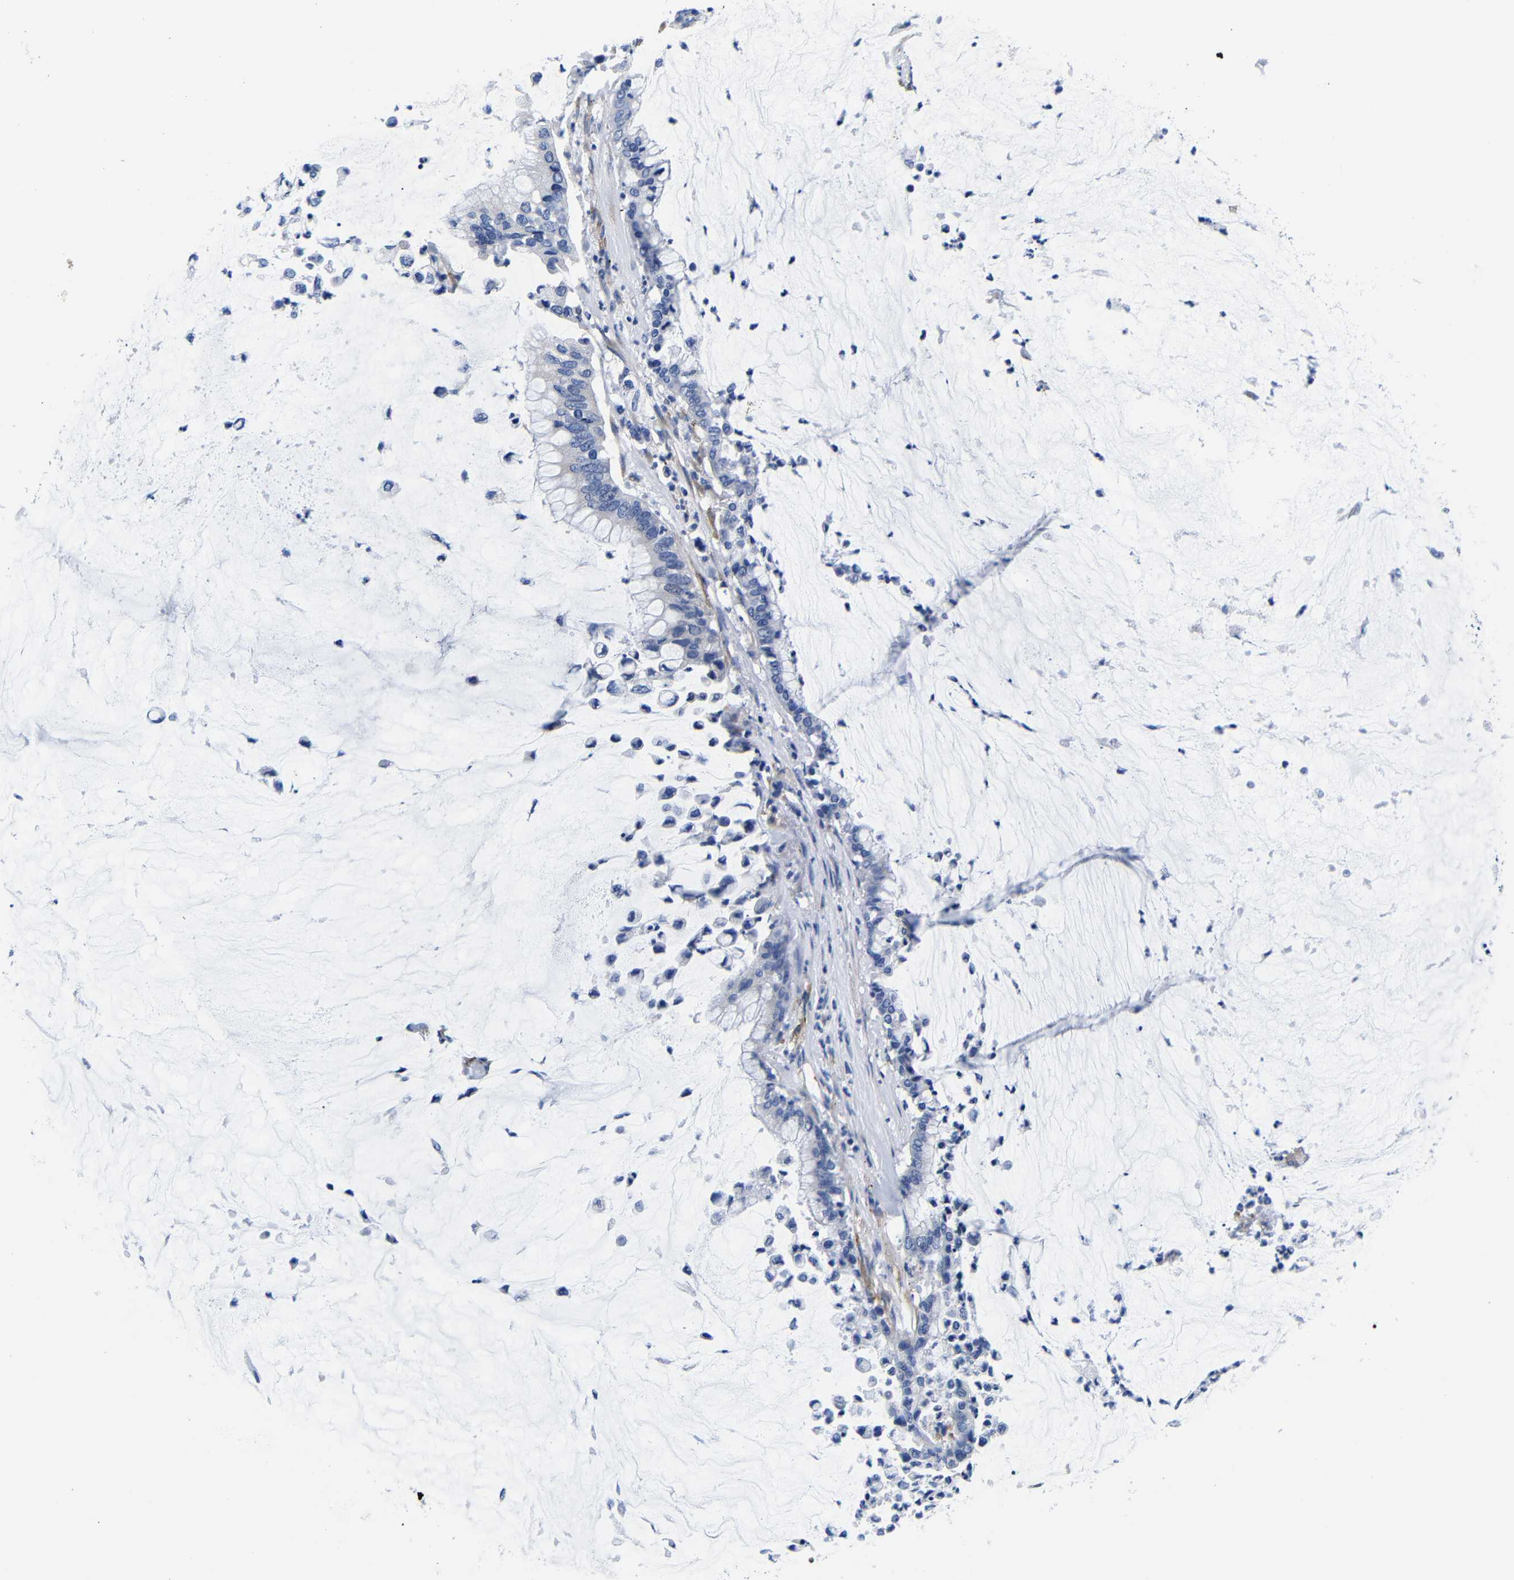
{"staining": {"intensity": "negative", "quantity": "none", "location": "none"}, "tissue": "pancreatic cancer", "cell_type": "Tumor cells", "image_type": "cancer", "snomed": [{"axis": "morphology", "description": "Adenocarcinoma, NOS"}, {"axis": "topography", "description": "Pancreas"}], "caption": "High power microscopy image of an IHC image of pancreatic adenocarcinoma, revealing no significant positivity in tumor cells. (Stains: DAB immunohistochemistry (IHC) with hematoxylin counter stain, Microscopy: brightfield microscopy at high magnification).", "gene": "LRIG1", "patient": {"sex": "male", "age": 41}}